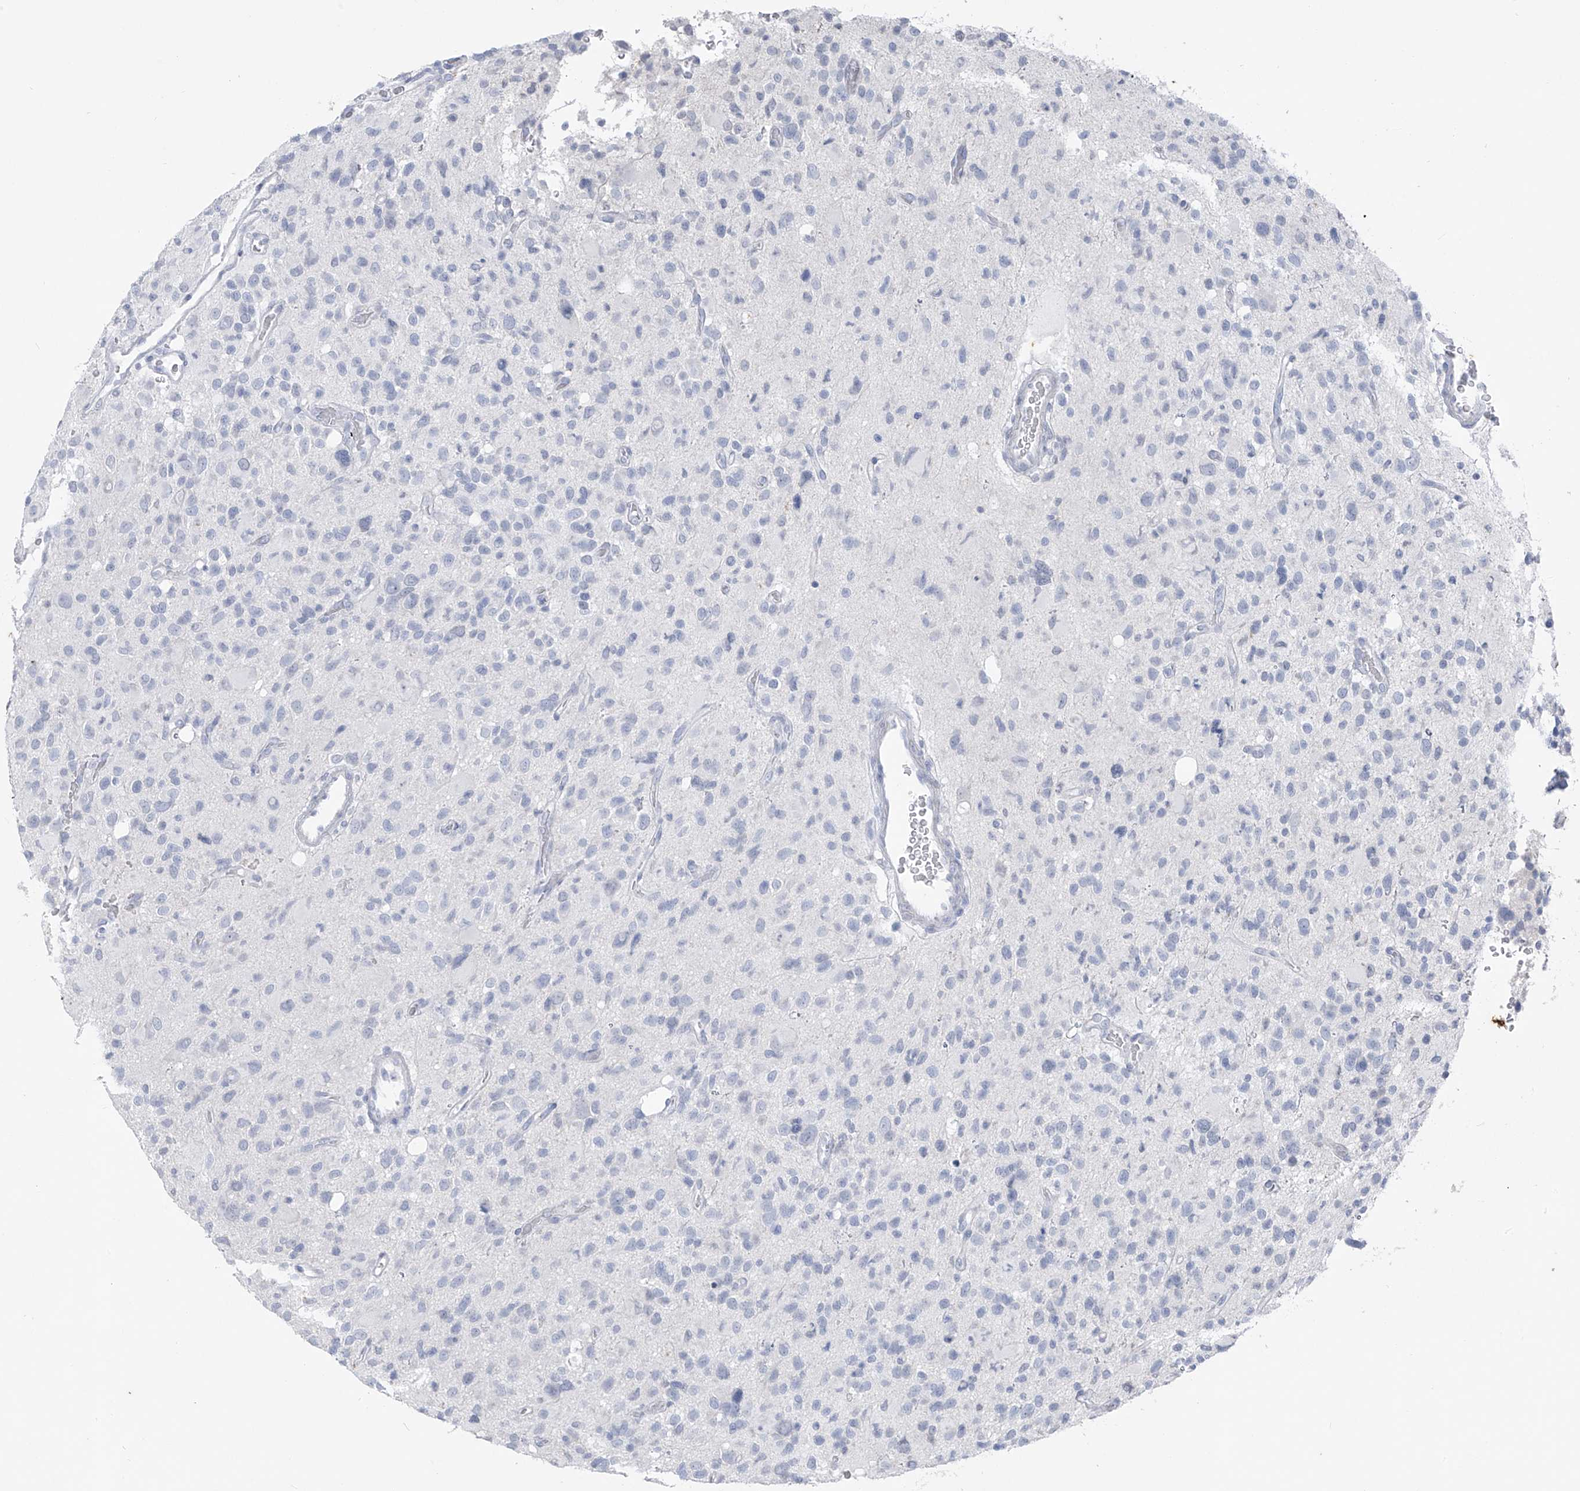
{"staining": {"intensity": "negative", "quantity": "none", "location": "none"}, "tissue": "glioma", "cell_type": "Tumor cells", "image_type": "cancer", "snomed": [{"axis": "morphology", "description": "Glioma, malignant, High grade"}, {"axis": "topography", "description": "Brain"}], "caption": "Malignant high-grade glioma stained for a protein using immunohistochemistry exhibits no expression tumor cells.", "gene": "CX3CR1", "patient": {"sex": "male", "age": 48}}